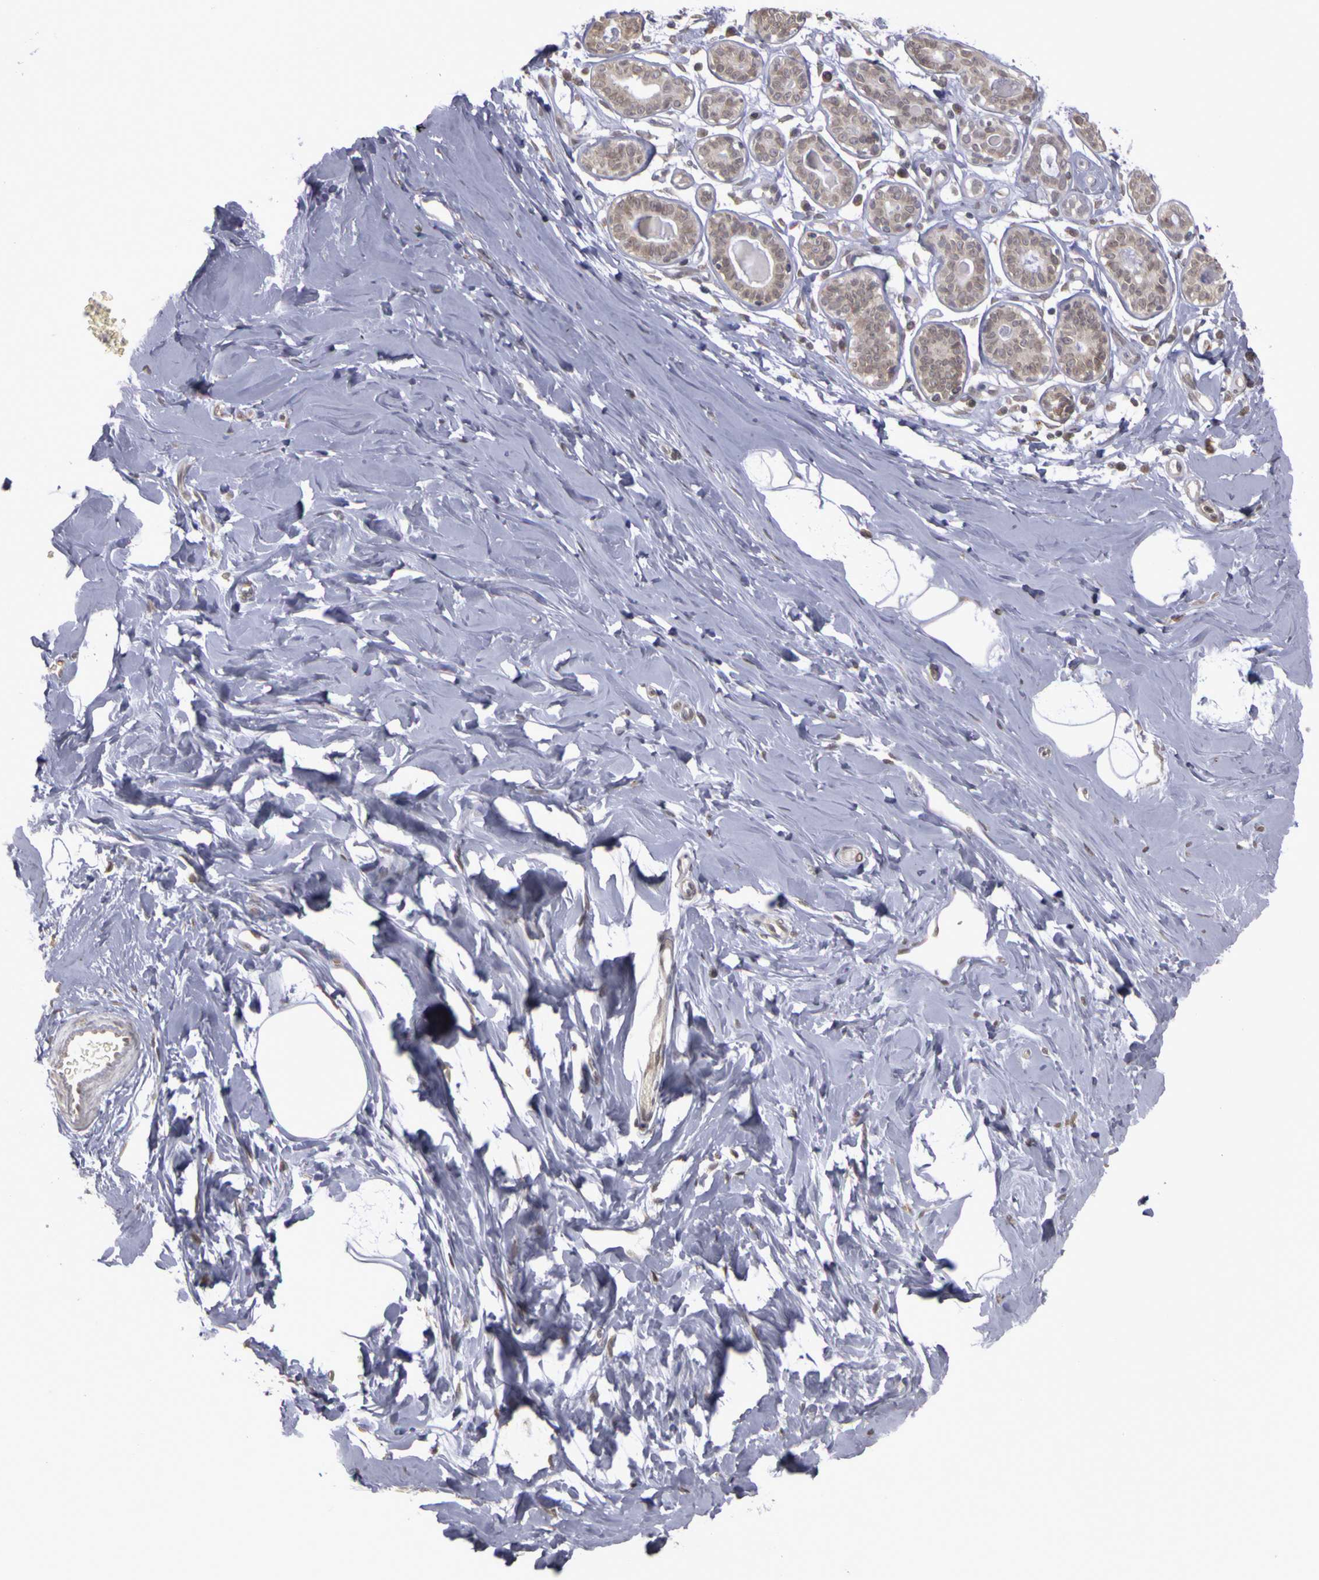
{"staining": {"intensity": "negative", "quantity": "none", "location": "none"}, "tissue": "breast", "cell_type": "Adipocytes", "image_type": "normal", "snomed": [{"axis": "morphology", "description": "Normal tissue, NOS"}, {"axis": "topography", "description": "Breast"}], "caption": "IHC photomicrograph of benign human breast stained for a protein (brown), which exhibits no positivity in adipocytes. The staining was performed using DAB (3,3'-diaminobenzidine) to visualize the protein expression in brown, while the nuclei were stained in blue with hematoxylin (Magnification: 20x).", "gene": "FRMD7", "patient": {"sex": "female", "age": 44}}